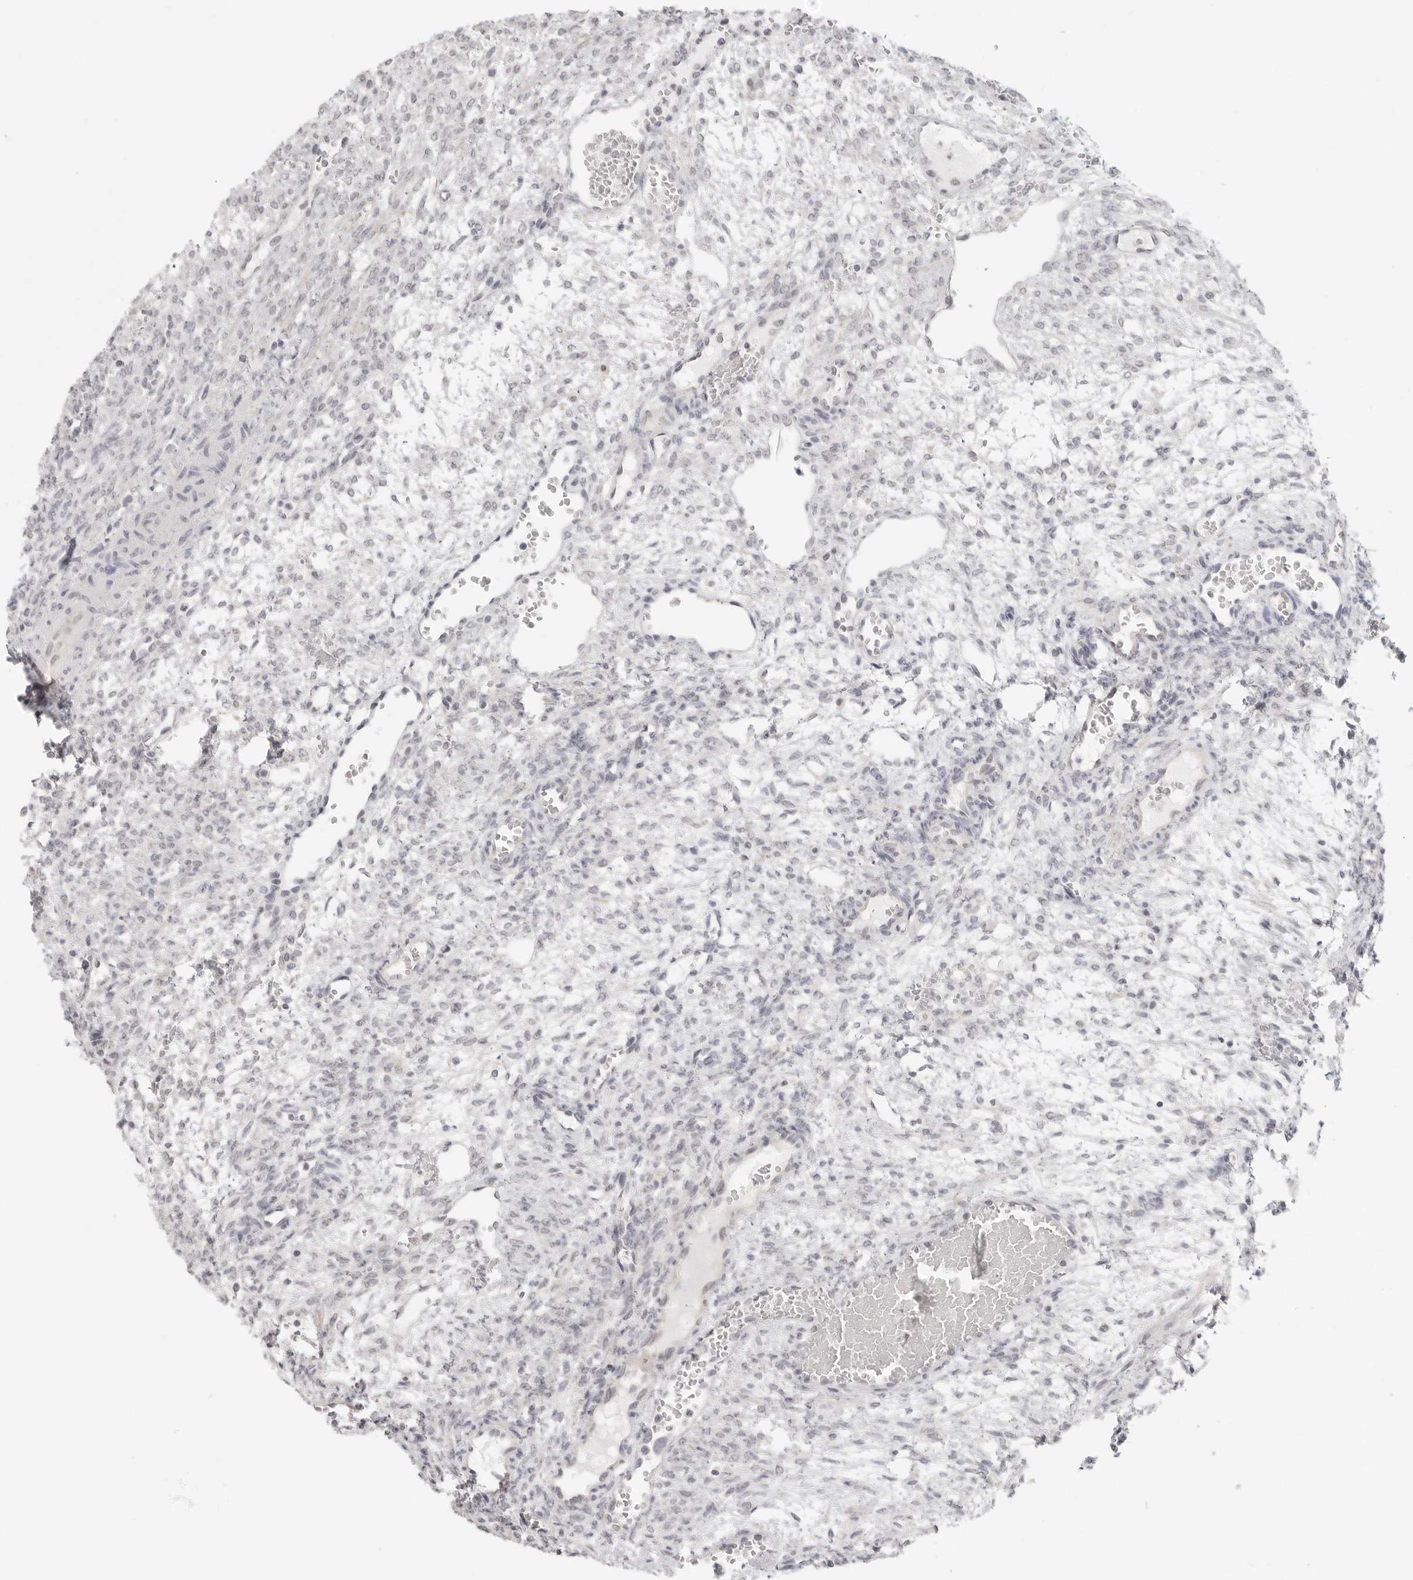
{"staining": {"intensity": "negative", "quantity": "none", "location": "none"}, "tissue": "ovary", "cell_type": "Ovarian stroma cells", "image_type": "normal", "snomed": [{"axis": "morphology", "description": "Normal tissue, NOS"}, {"axis": "topography", "description": "Ovary"}], "caption": "Ovary stained for a protein using immunohistochemistry shows no positivity ovarian stroma cells.", "gene": "KLK11", "patient": {"sex": "female", "age": 34}}